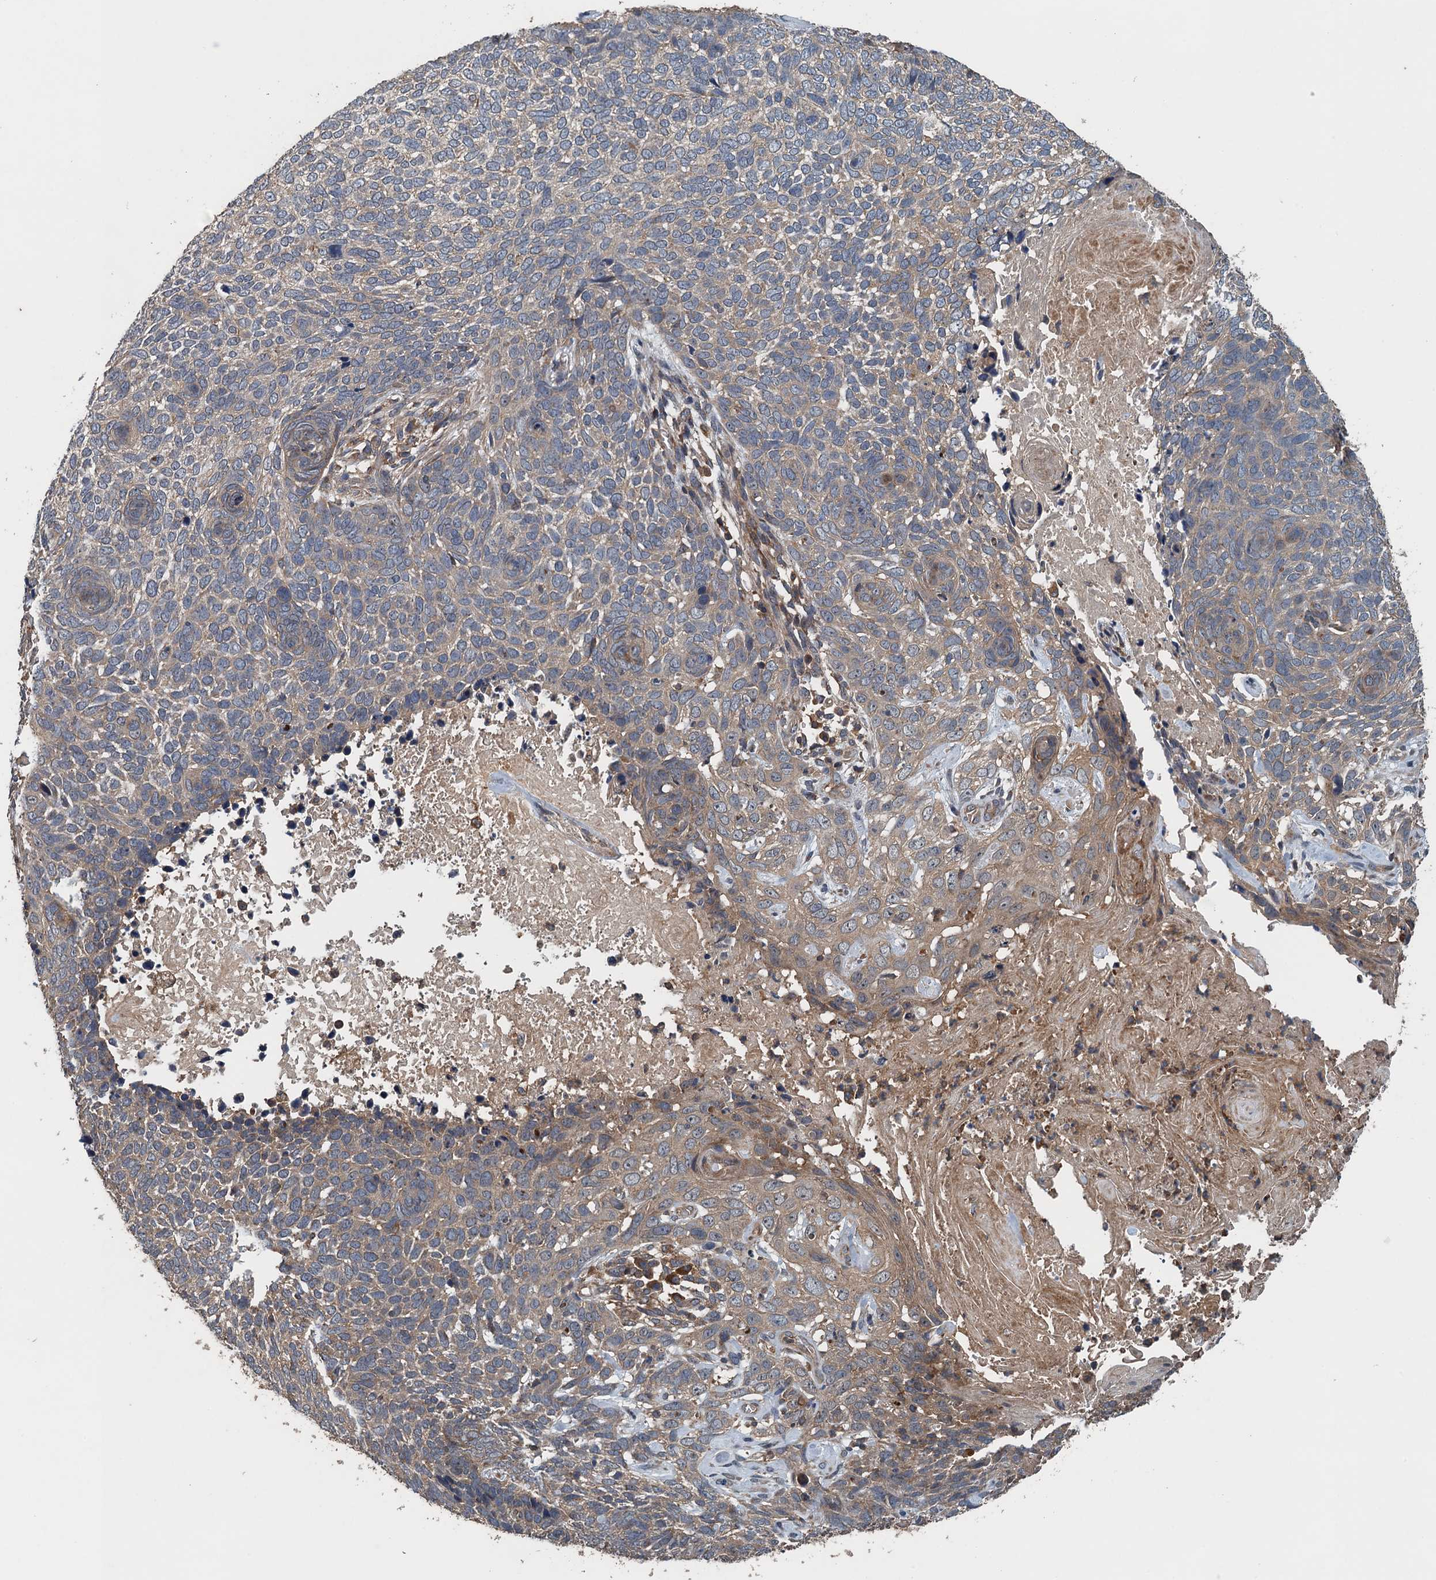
{"staining": {"intensity": "weak", "quantity": "25%-75%", "location": "cytoplasmic/membranous"}, "tissue": "skin cancer", "cell_type": "Tumor cells", "image_type": "cancer", "snomed": [{"axis": "morphology", "description": "Basal cell carcinoma"}, {"axis": "topography", "description": "Skin"}], "caption": "A photomicrograph of human skin cancer stained for a protein exhibits weak cytoplasmic/membranous brown staining in tumor cells. (DAB (3,3'-diaminobenzidine) IHC with brightfield microscopy, high magnification).", "gene": "BORCS5", "patient": {"sex": "female", "age": 64}}